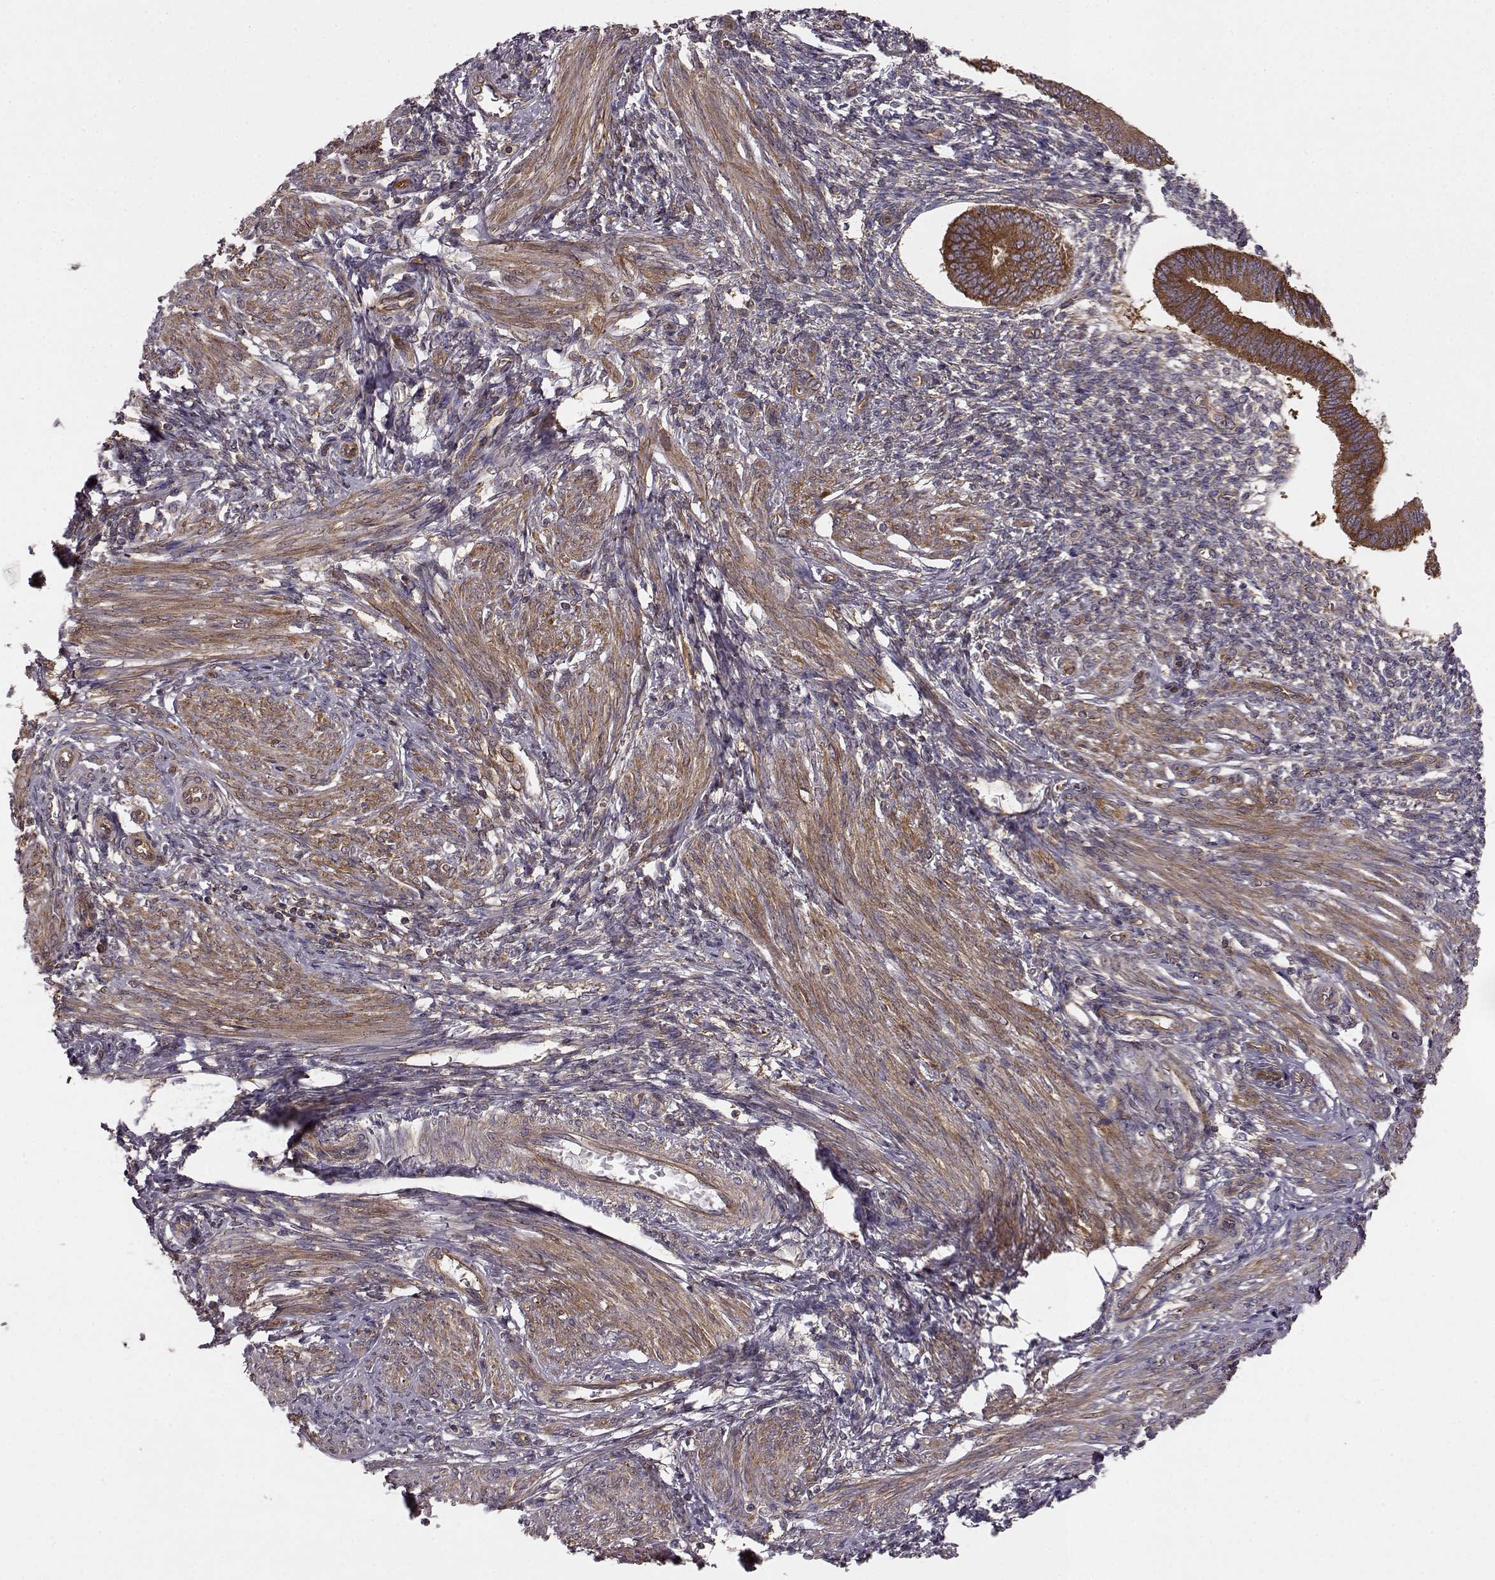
{"staining": {"intensity": "weak", "quantity": "25%-75%", "location": "cytoplasmic/membranous"}, "tissue": "endometrium", "cell_type": "Cells in endometrial stroma", "image_type": "normal", "snomed": [{"axis": "morphology", "description": "Normal tissue, NOS"}, {"axis": "topography", "description": "Endometrium"}], "caption": "Immunohistochemical staining of unremarkable endometrium demonstrates 25%-75% levels of weak cytoplasmic/membranous protein staining in about 25%-75% of cells in endometrial stroma. (Stains: DAB (3,3'-diaminobenzidine) in brown, nuclei in blue, Microscopy: brightfield microscopy at high magnification).", "gene": "RABGAP1", "patient": {"sex": "female", "age": 42}}